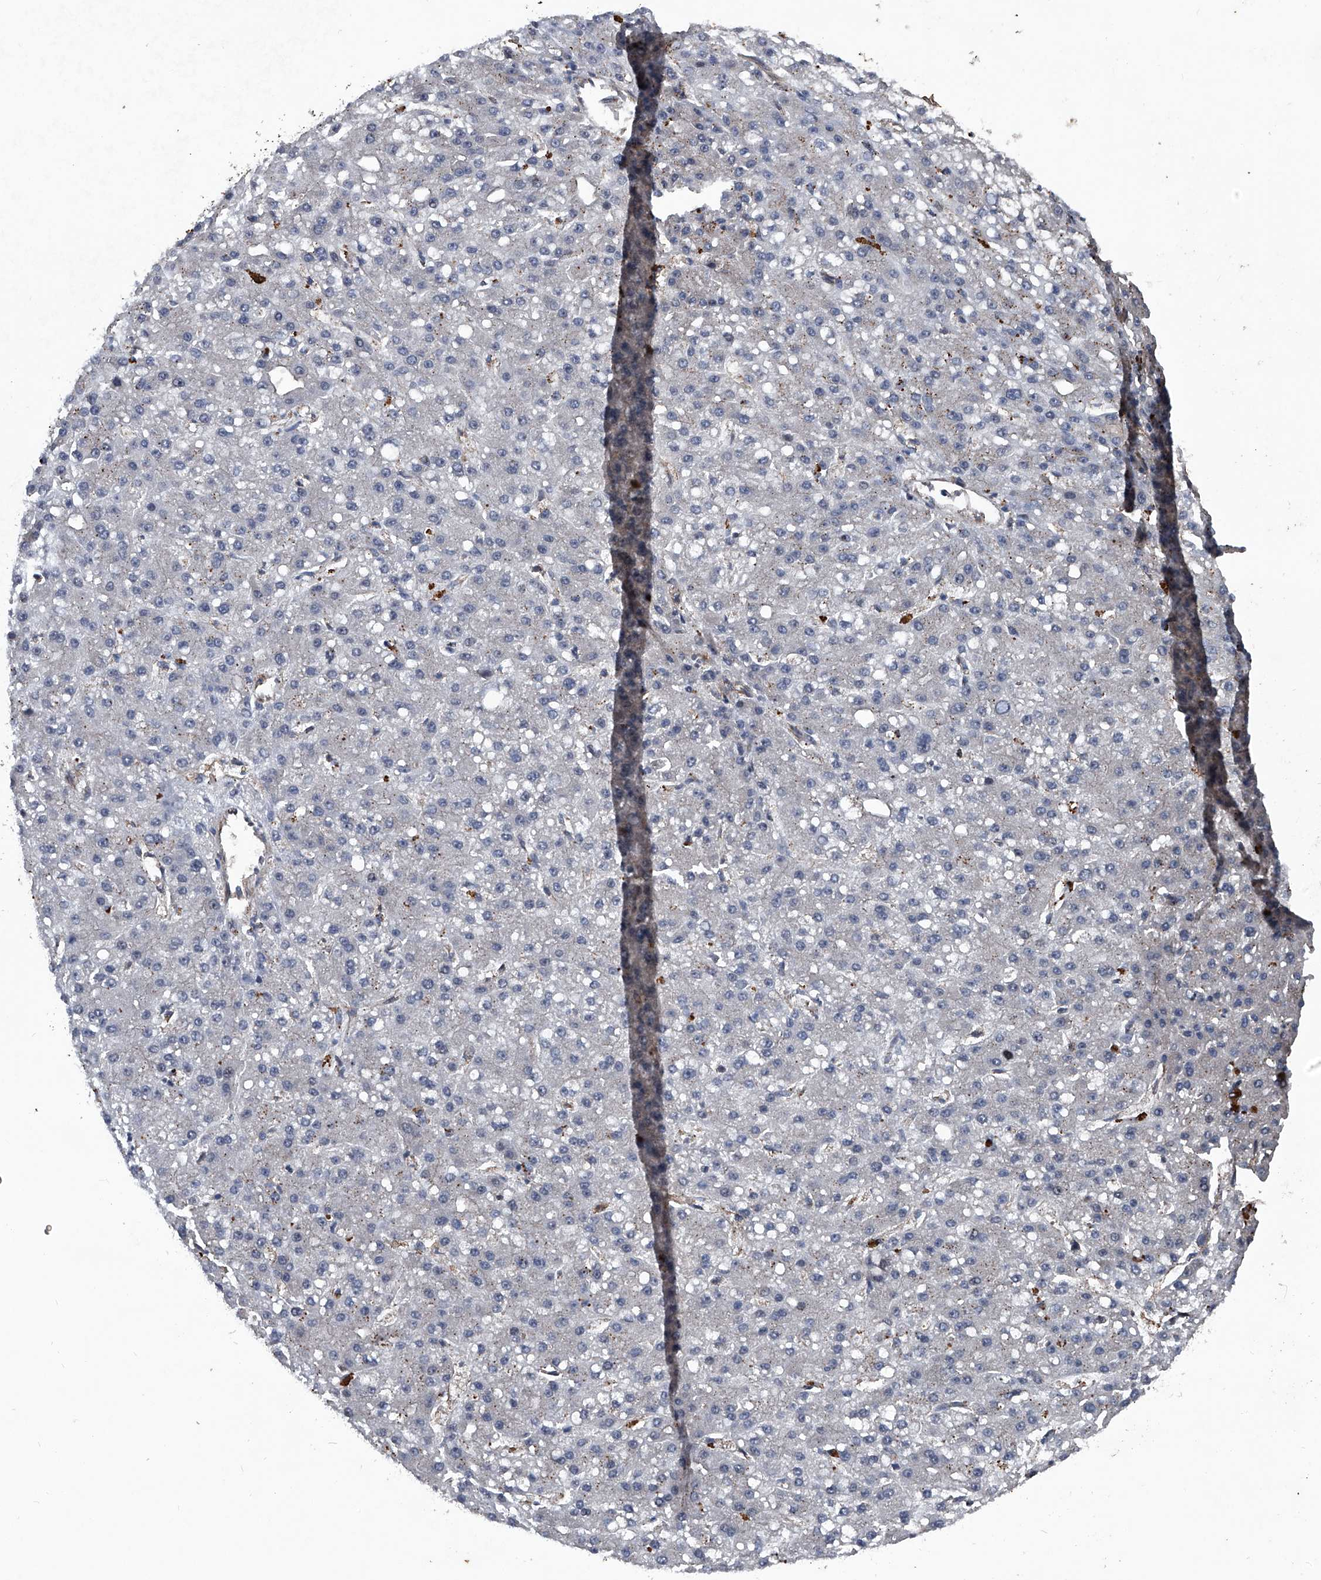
{"staining": {"intensity": "negative", "quantity": "none", "location": "none"}, "tissue": "liver cancer", "cell_type": "Tumor cells", "image_type": "cancer", "snomed": [{"axis": "morphology", "description": "Carcinoma, Hepatocellular, NOS"}, {"axis": "topography", "description": "Liver"}], "caption": "There is no significant positivity in tumor cells of liver cancer (hepatocellular carcinoma).", "gene": "MAPKAP1", "patient": {"sex": "male", "age": 67}}